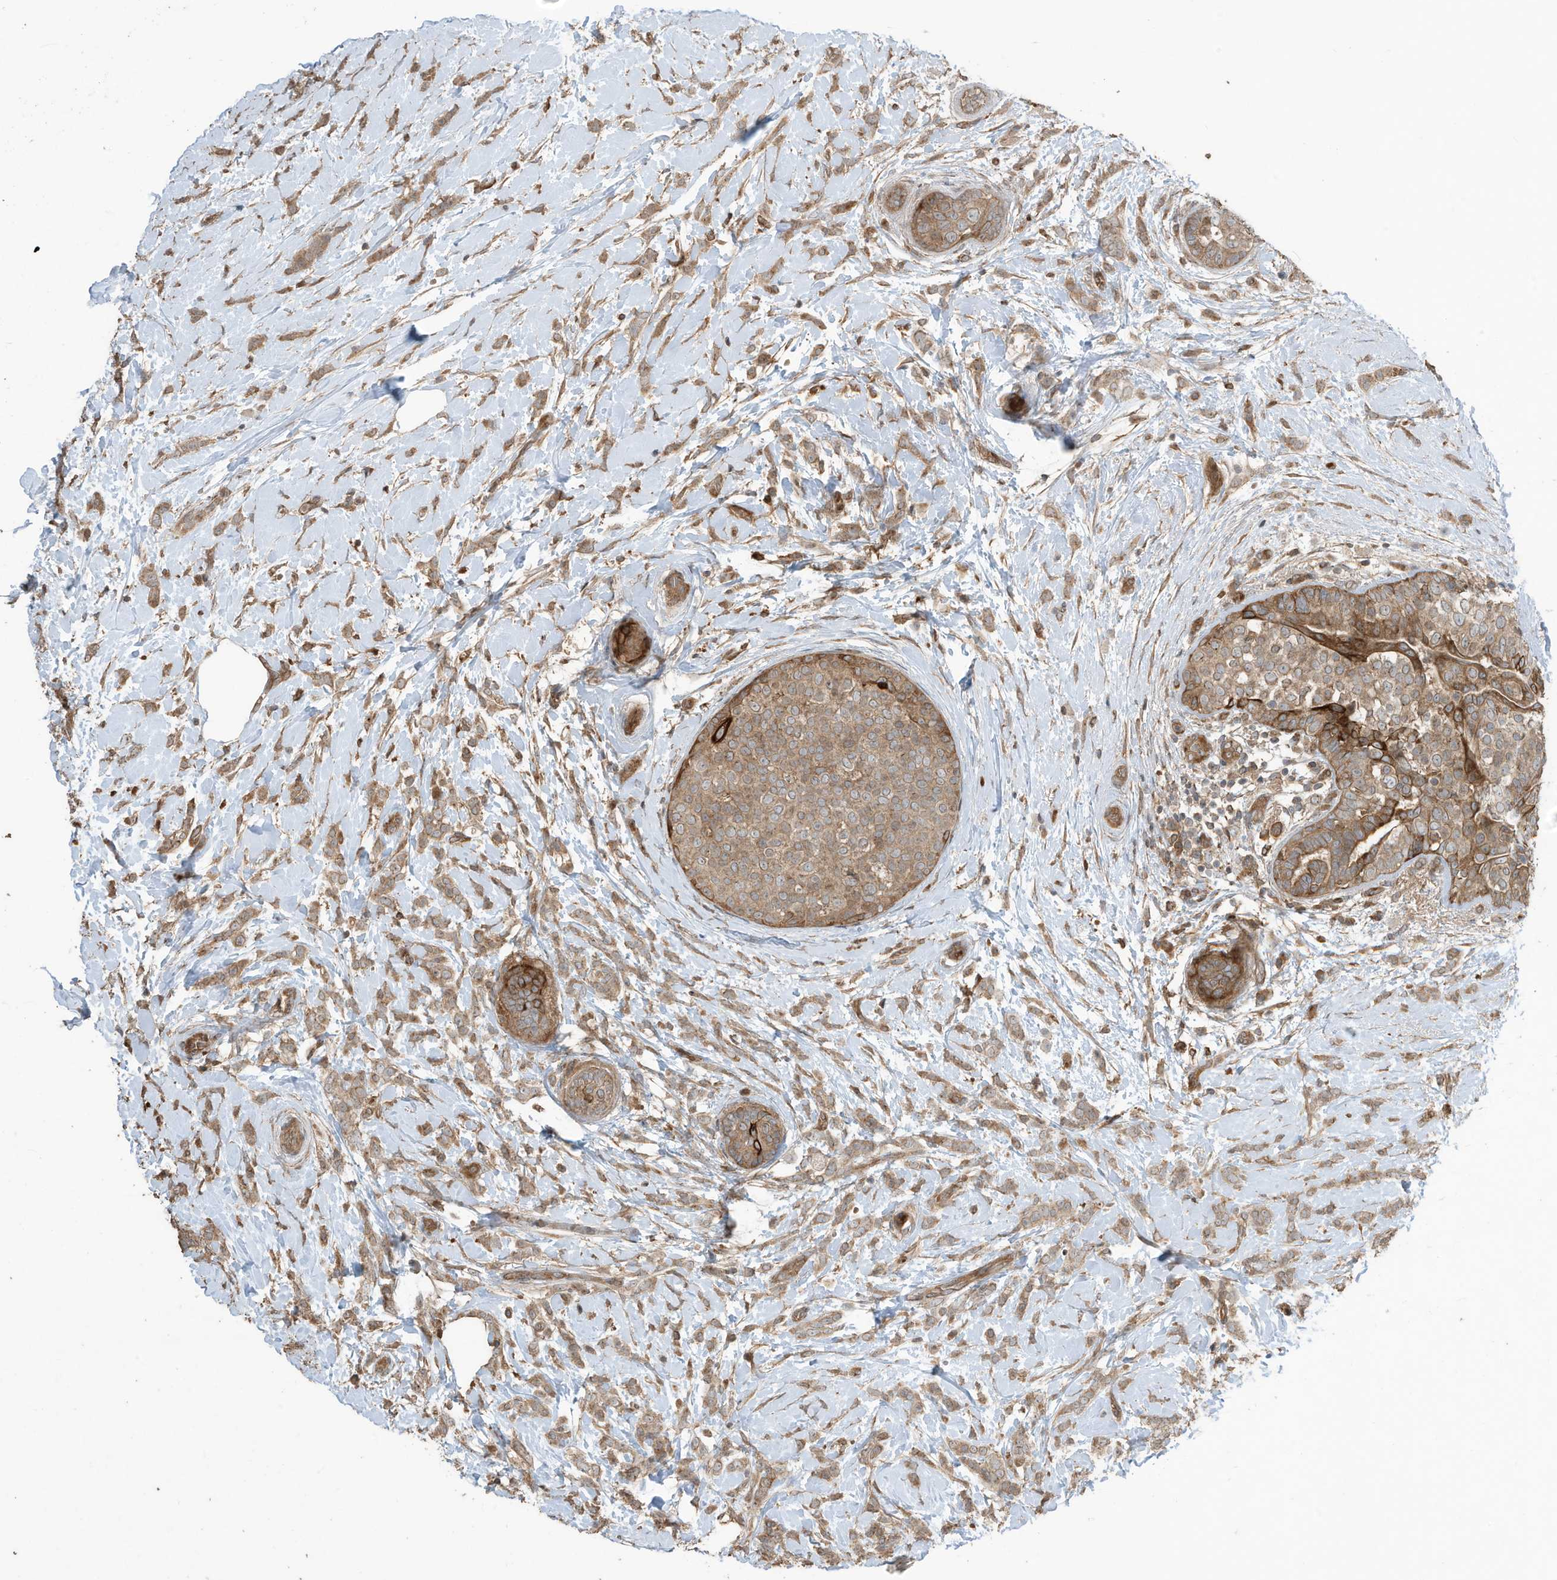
{"staining": {"intensity": "moderate", "quantity": ">75%", "location": "cytoplasmic/membranous"}, "tissue": "breast cancer", "cell_type": "Tumor cells", "image_type": "cancer", "snomed": [{"axis": "morphology", "description": "Lobular carcinoma, in situ"}, {"axis": "morphology", "description": "Lobular carcinoma"}, {"axis": "topography", "description": "Breast"}], "caption": "High-power microscopy captured an IHC photomicrograph of breast lobular carcinoma in situ, revealing moderate cytoplasmic/membranous staining in about >75% of tumor cells.", "gene": "ZNF653", "patient": {"sex": "female", "age": 41}}